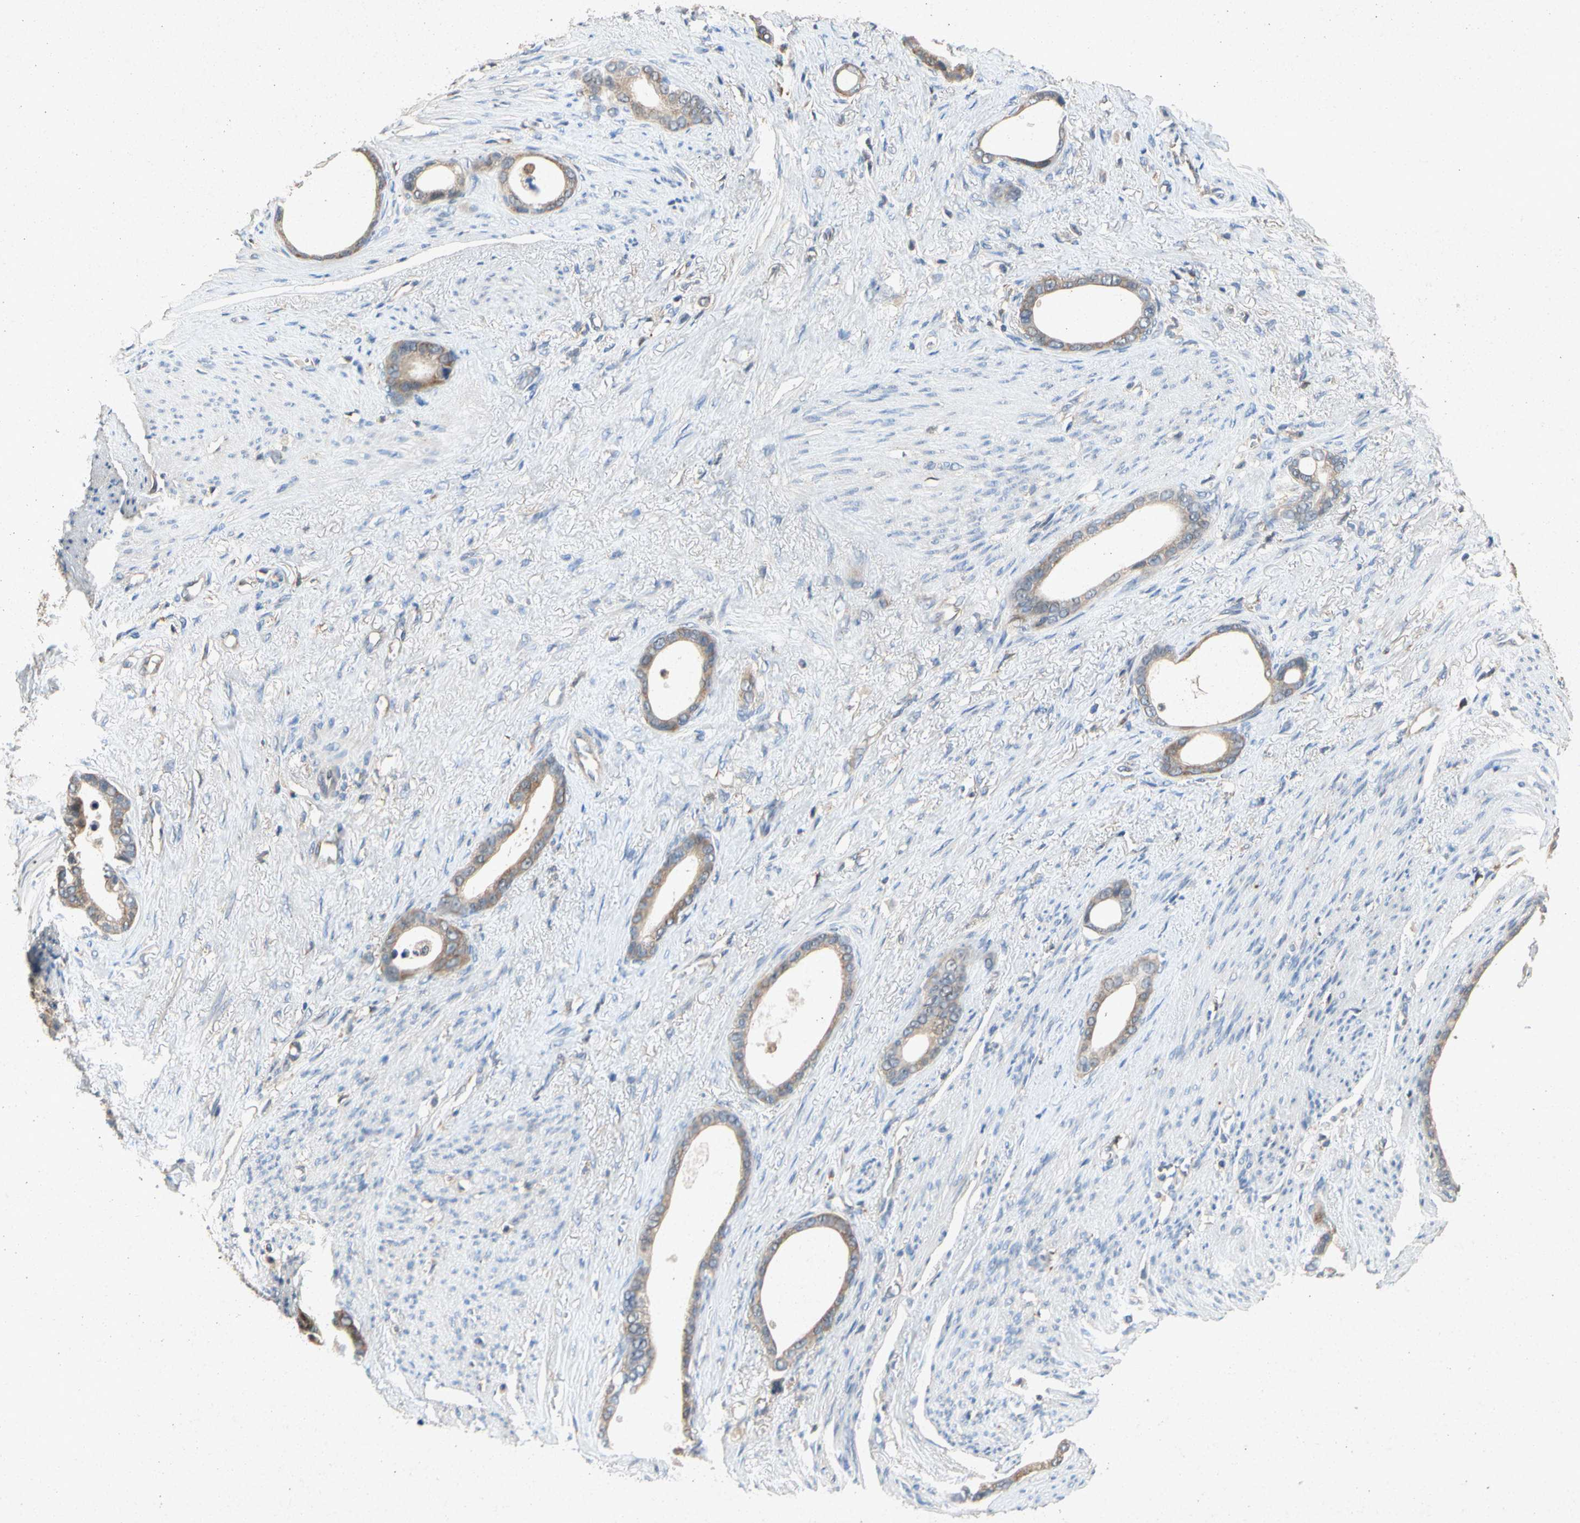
{"staining": {"intensity": "moderate", "quantity": ">75%", "location": "cytoplasmic/membranous"}, "tissue": "stomach cancer", "cell_type": "Tumor cells", "image_type": "cancer", "snomed": [{"axis": "morphology", "description": "Adenocarcinoma, NOS"}, {"axis": "topography", "description": "Stomach"}], "caption": "Adenocarcinoma (stomach) stained for a protein reveals moderate cytoplasmic/membranous positivity in tumor cells.", "gene": "RPS6KA1", "patient": {"sex": "female", "age": 75}}